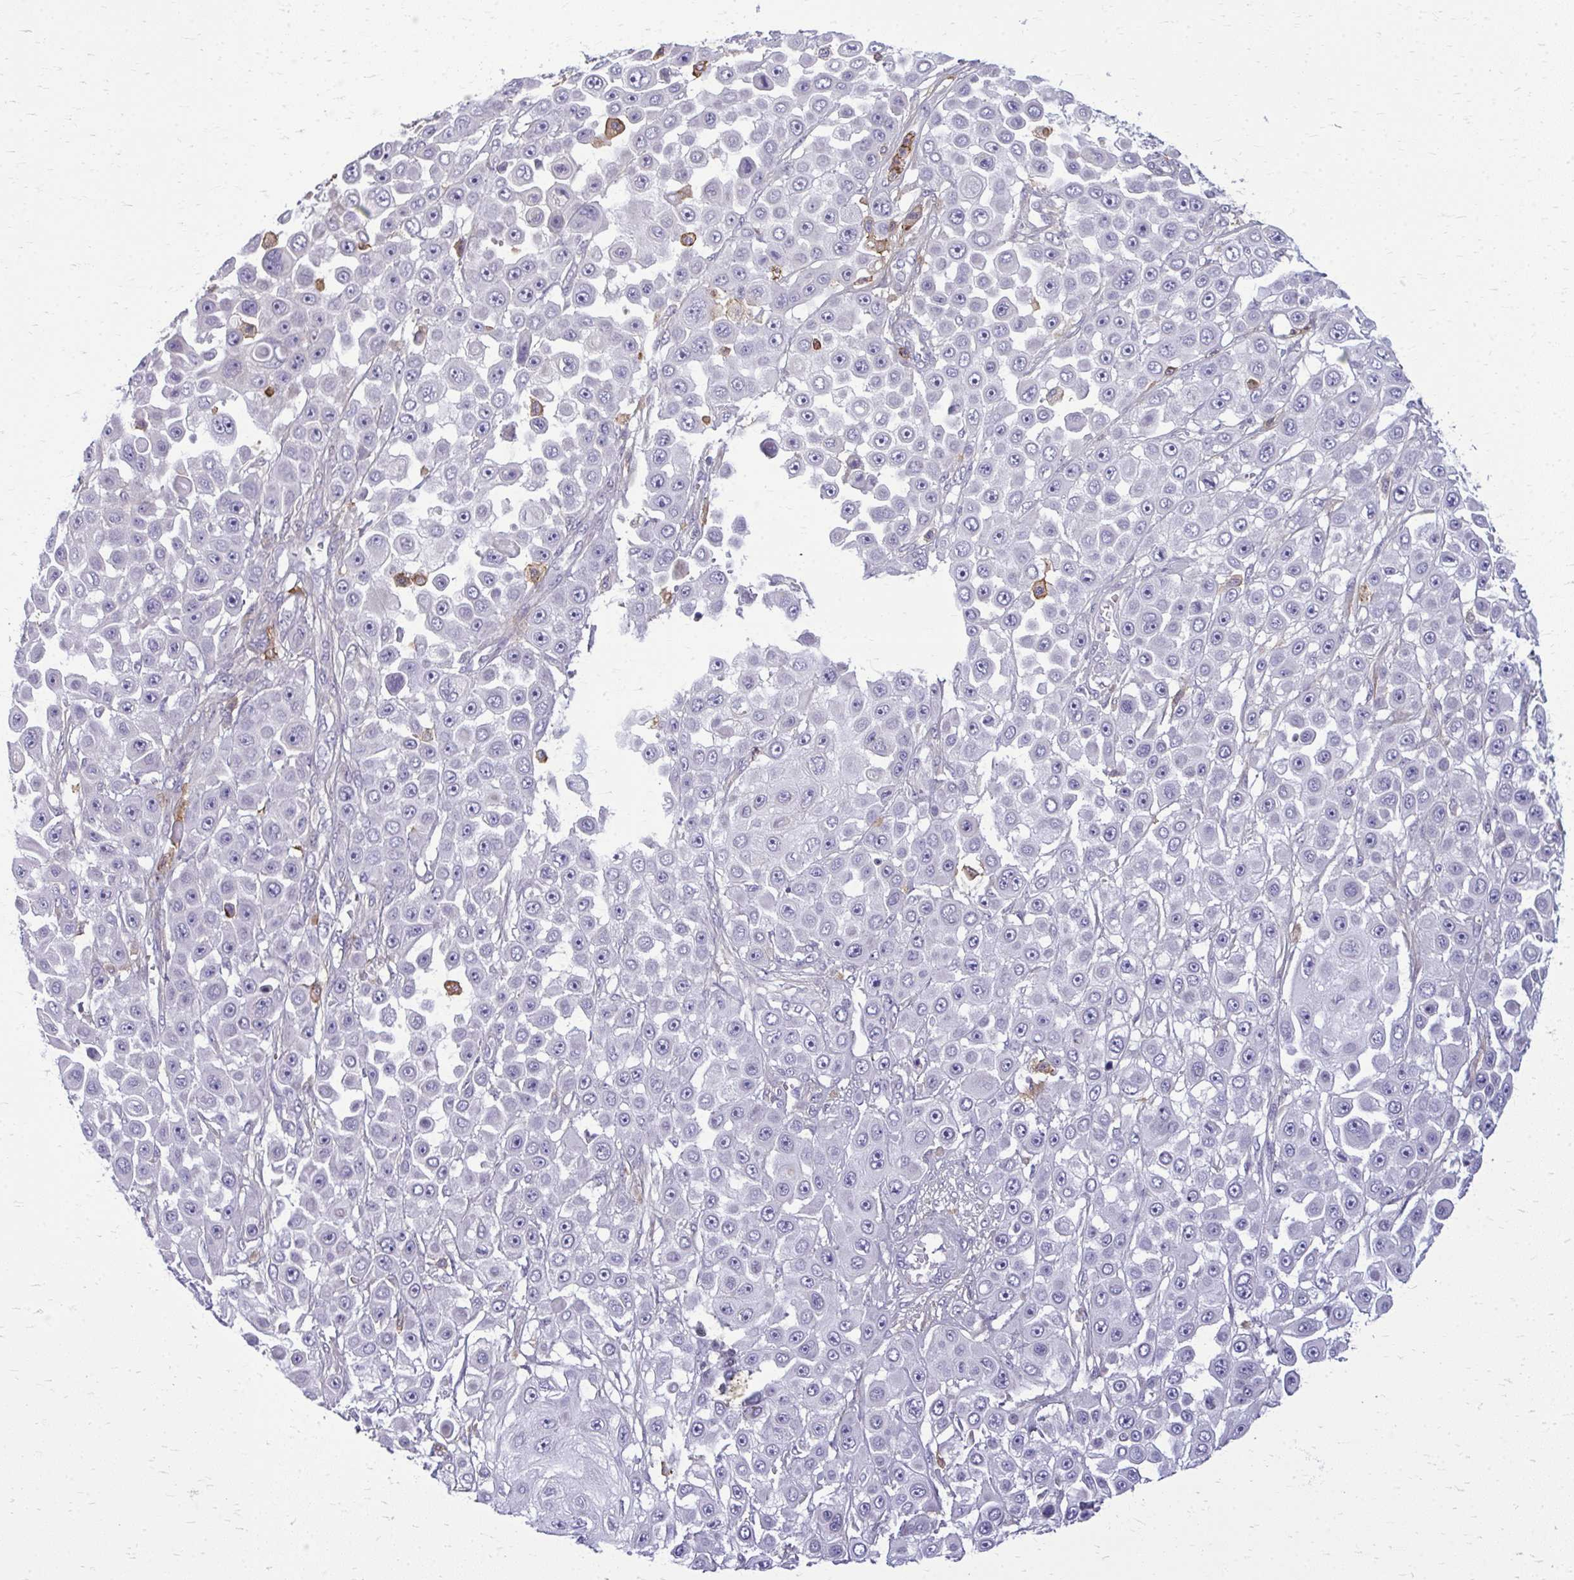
{"staining": {"intensity": "negative", "quantity": "none", "location": "none"}, "tissue": "skin cancer", "cell_type": "Tumor cells", "image_type": "cancer", "snomed": [{"axis": "morphology", "description": "Squamous cell carcinoma, NOS"}, {"axis": "topography", "description": "Skin"}], "caption": "There is no significant expression in tumor cells of squamous cell carcinoma (skin).", "gene": "AP5M1", "patient": {"sex": "male", "age": 67}}